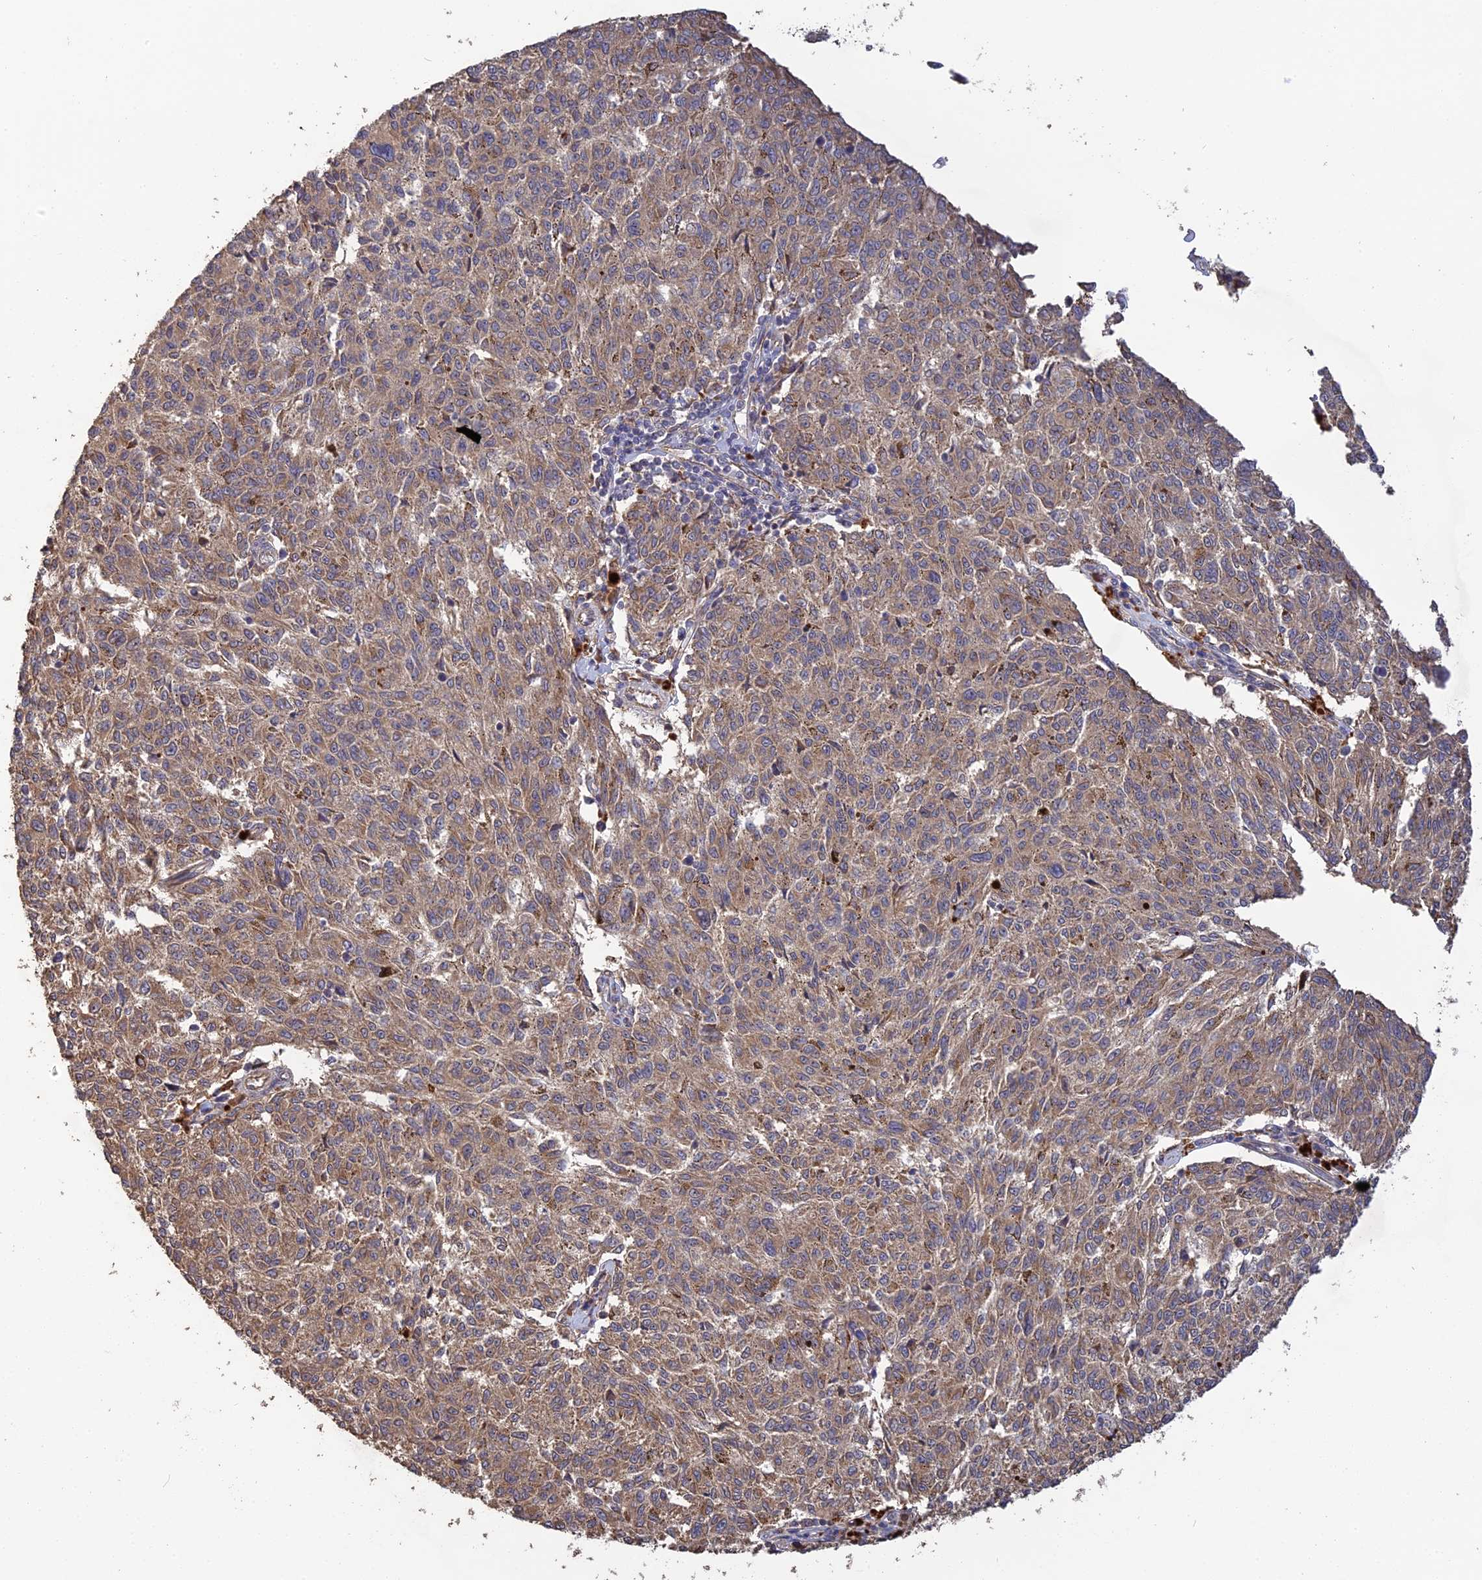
{"staining": {"intensity": "moderate", "quantity": ">75%", "location": "cytoplasmic/membranous"}, "tissue": "melanoma", "cell_type": "Tumor cells", "image_type": "cancer", "snomed": [{"axis": "morphology", "description": "Malignant melanoma, NOS"}, {"axis": "topography", "description": "Skin"}], "caption": "Immunohistochemical staining of human malignant melanoma shows medium levels of moderate cytoplasmic/membranous protein positivity in about >75% of tumor cells. (IHC, brightfield microscopy, high magnification).", "gene": "ARHGAP40", "patient": {"sex": "female", "age": 72}}